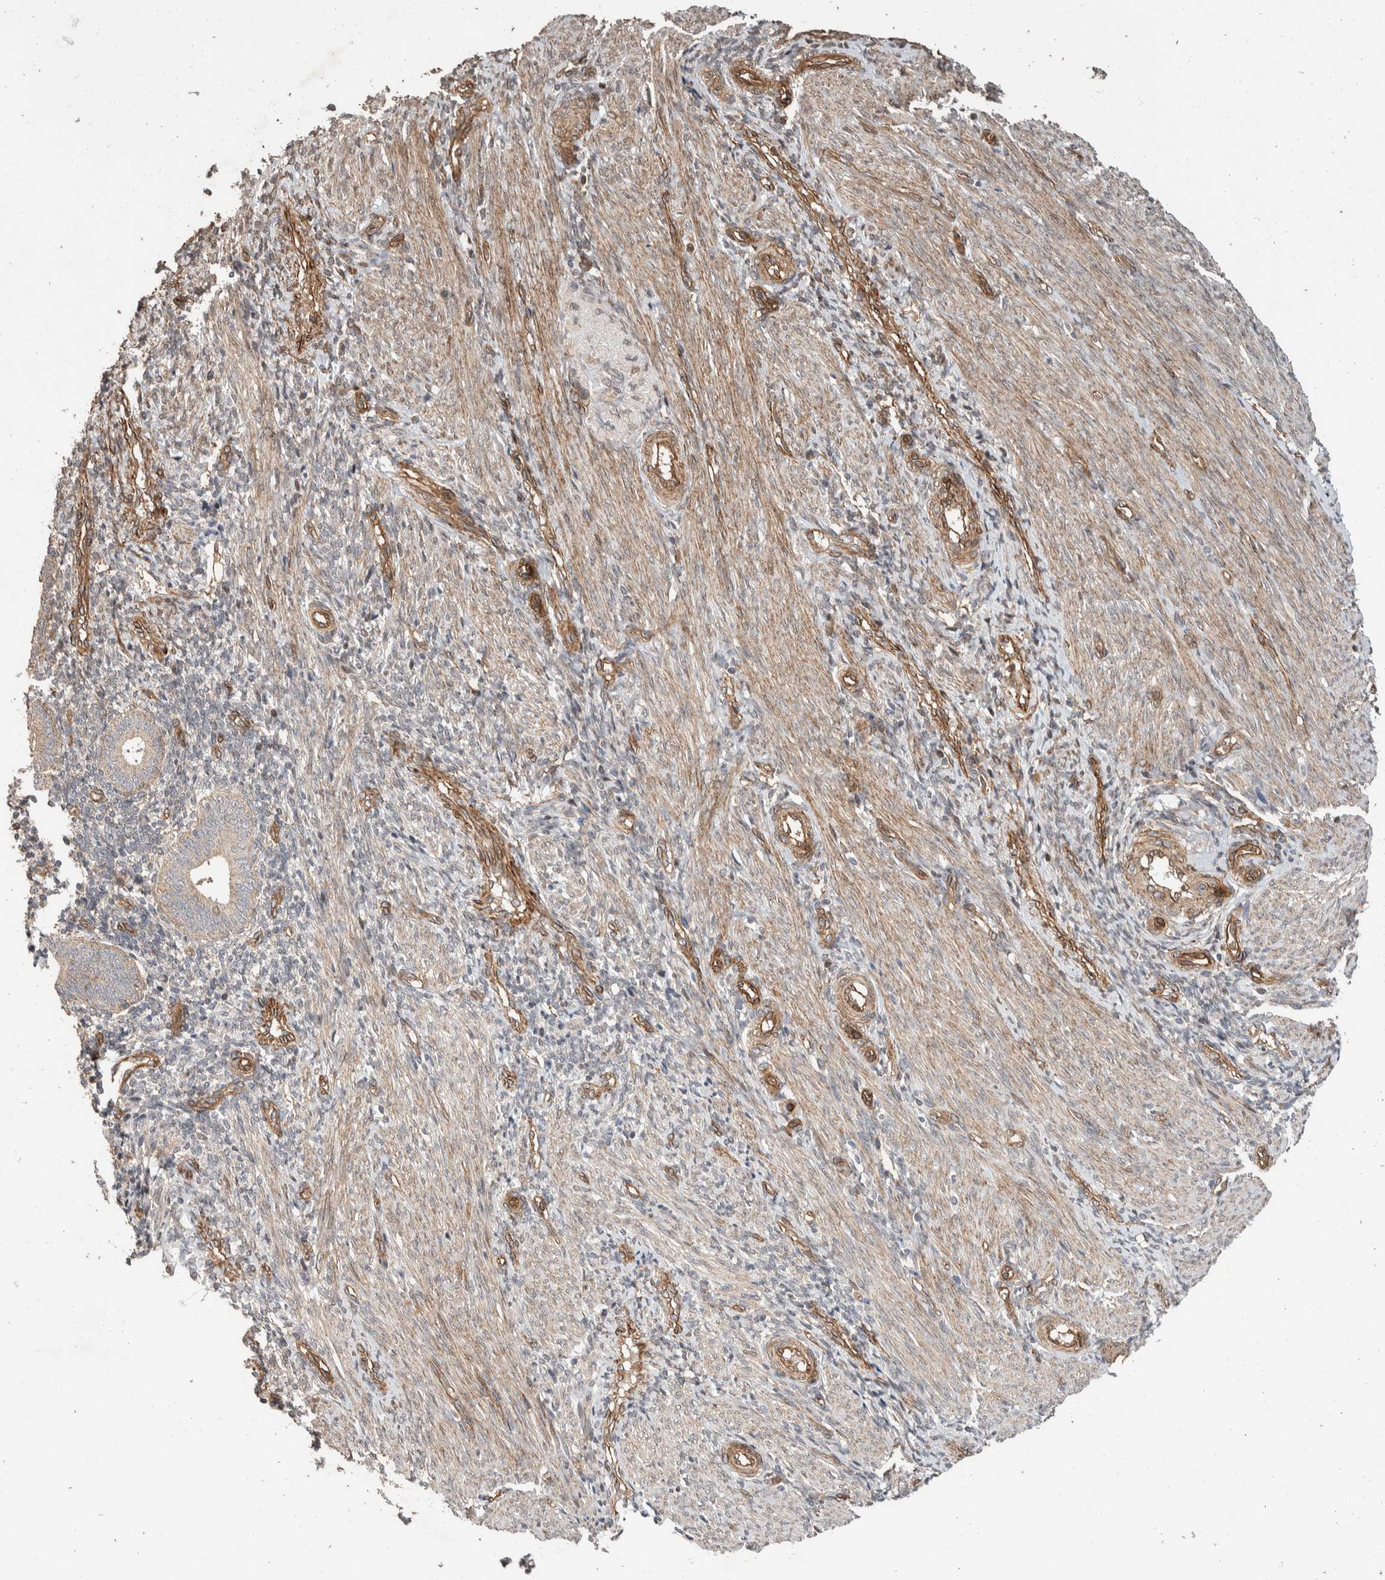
{"staining": {"intensity": "weak", "quantity": "25%-75%", "location": "cytoplasmic/membranous"}, "tissue": "endometrium", "cell_type": "Cells in endometrial stroma", "image_type": "normal", "snomed": [{"axis": "morphology", "description": "Normal tissue, NOS"}, {"axis": "topography", "description": "Uterus"}, {"axis": "topography", "description": "Endometrium"}], "caption": "There is low levels of weak cytoplasmic/membranous staining in cells in endometrial stroma of unremarkable endometrium, as demonstrated by immunohistochemical staining (brown color).", "gene": "ERC1", "patient": {"sex": "female", "age": 33}}